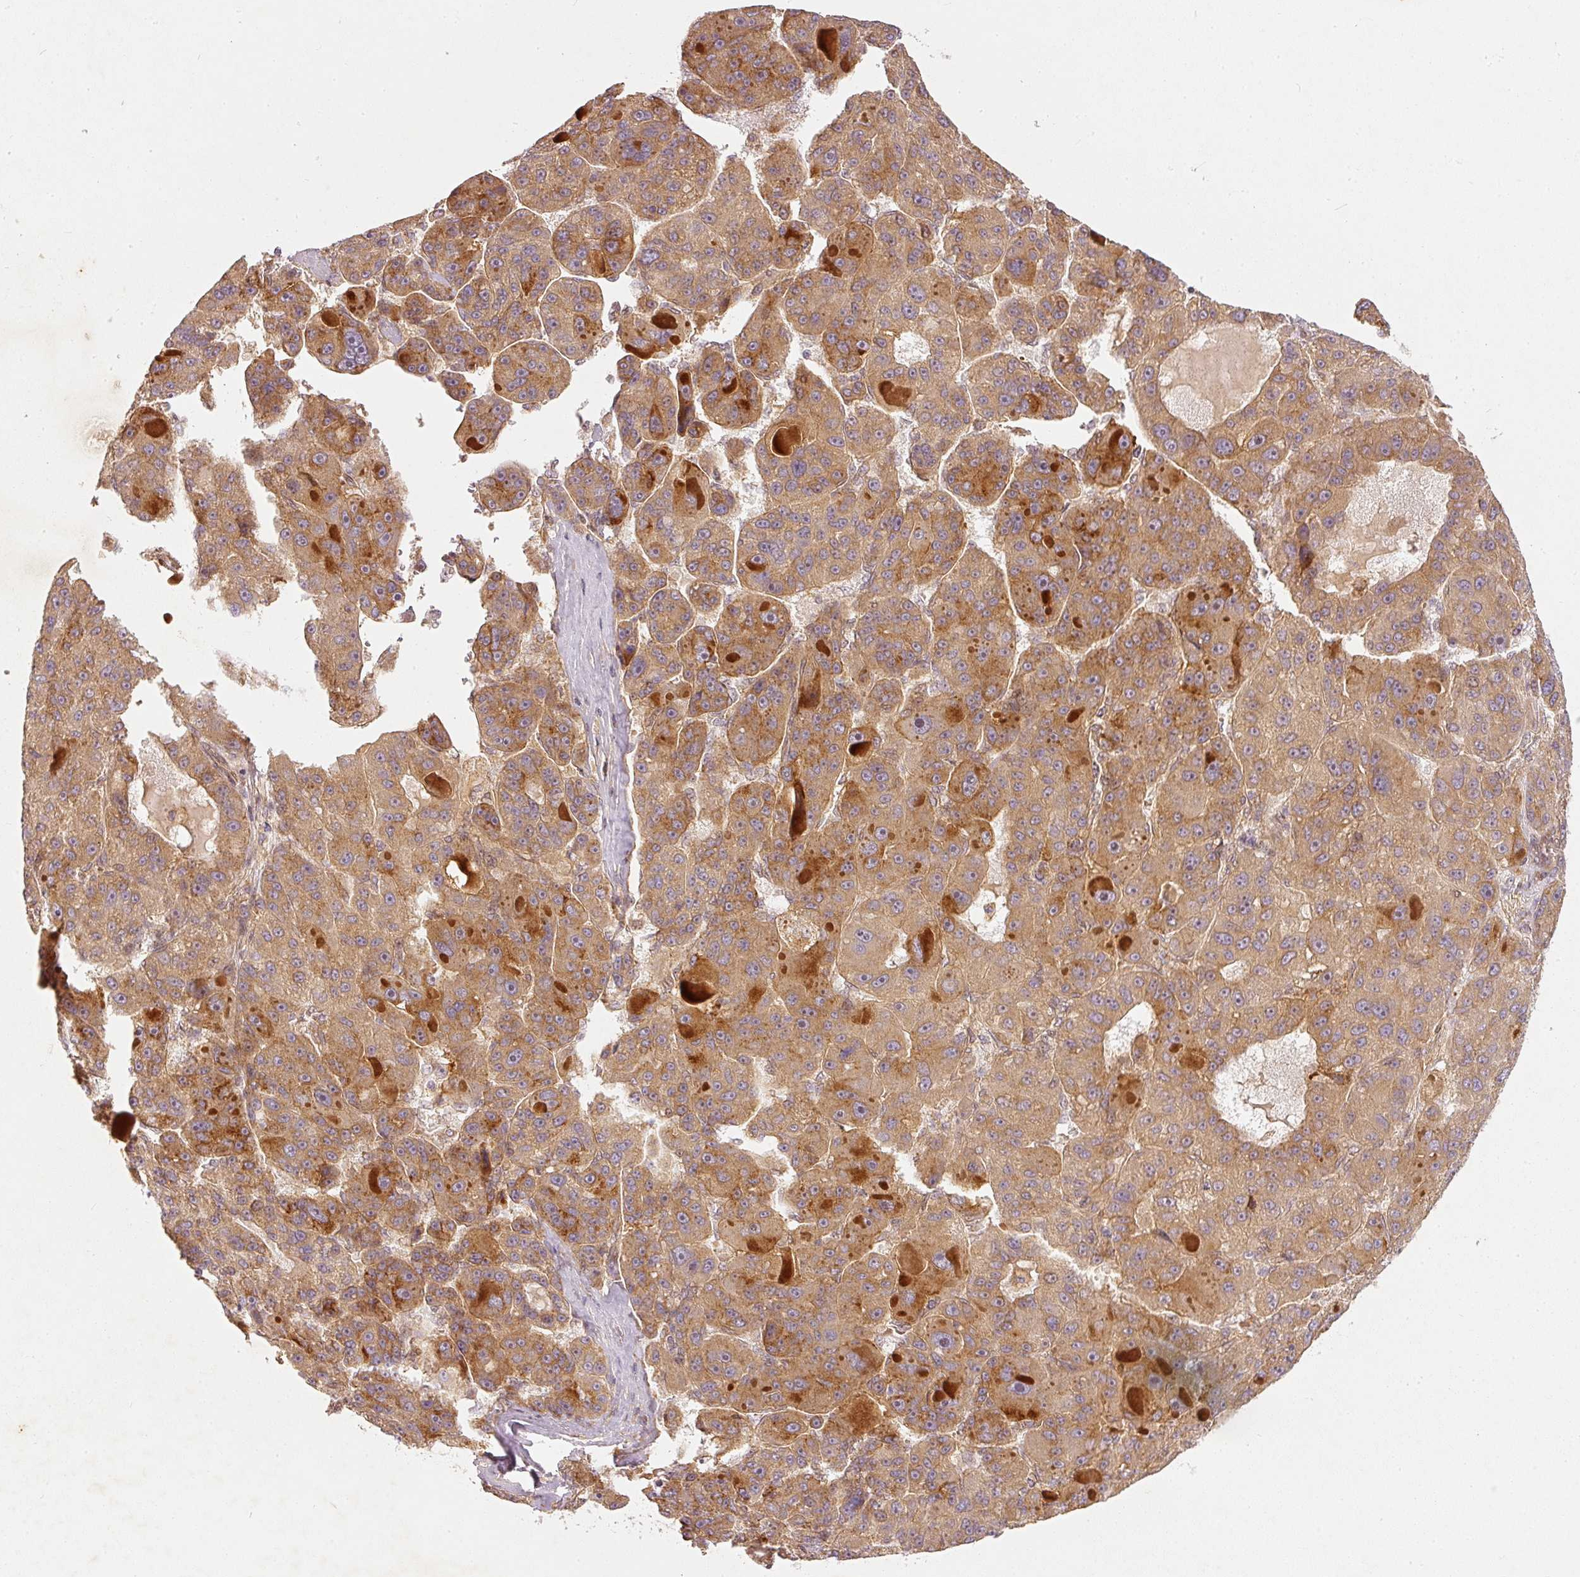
{"staining": {"intensity": "moderate", "quantity": ">75%", "location": "cytoplasmic/membranous"}, "tissue": "liver cancer", "cell_type": "Tumor cells", "image_type": "cancer", "snomed": [{"axis": "morphology", "description": "Carcinoma, Hepatocellular, NOS"}, {"axis": "topography", "description": "Liver"}], "caption": "A medium amount of moderate cytoplasmic/membranous positivity is appreciated in about >75% of tumor cells in hepatocellular carcinoma (liver) tissue.", "gene": "ZNF580", "patient": {"sex": "male", "age": 76}}